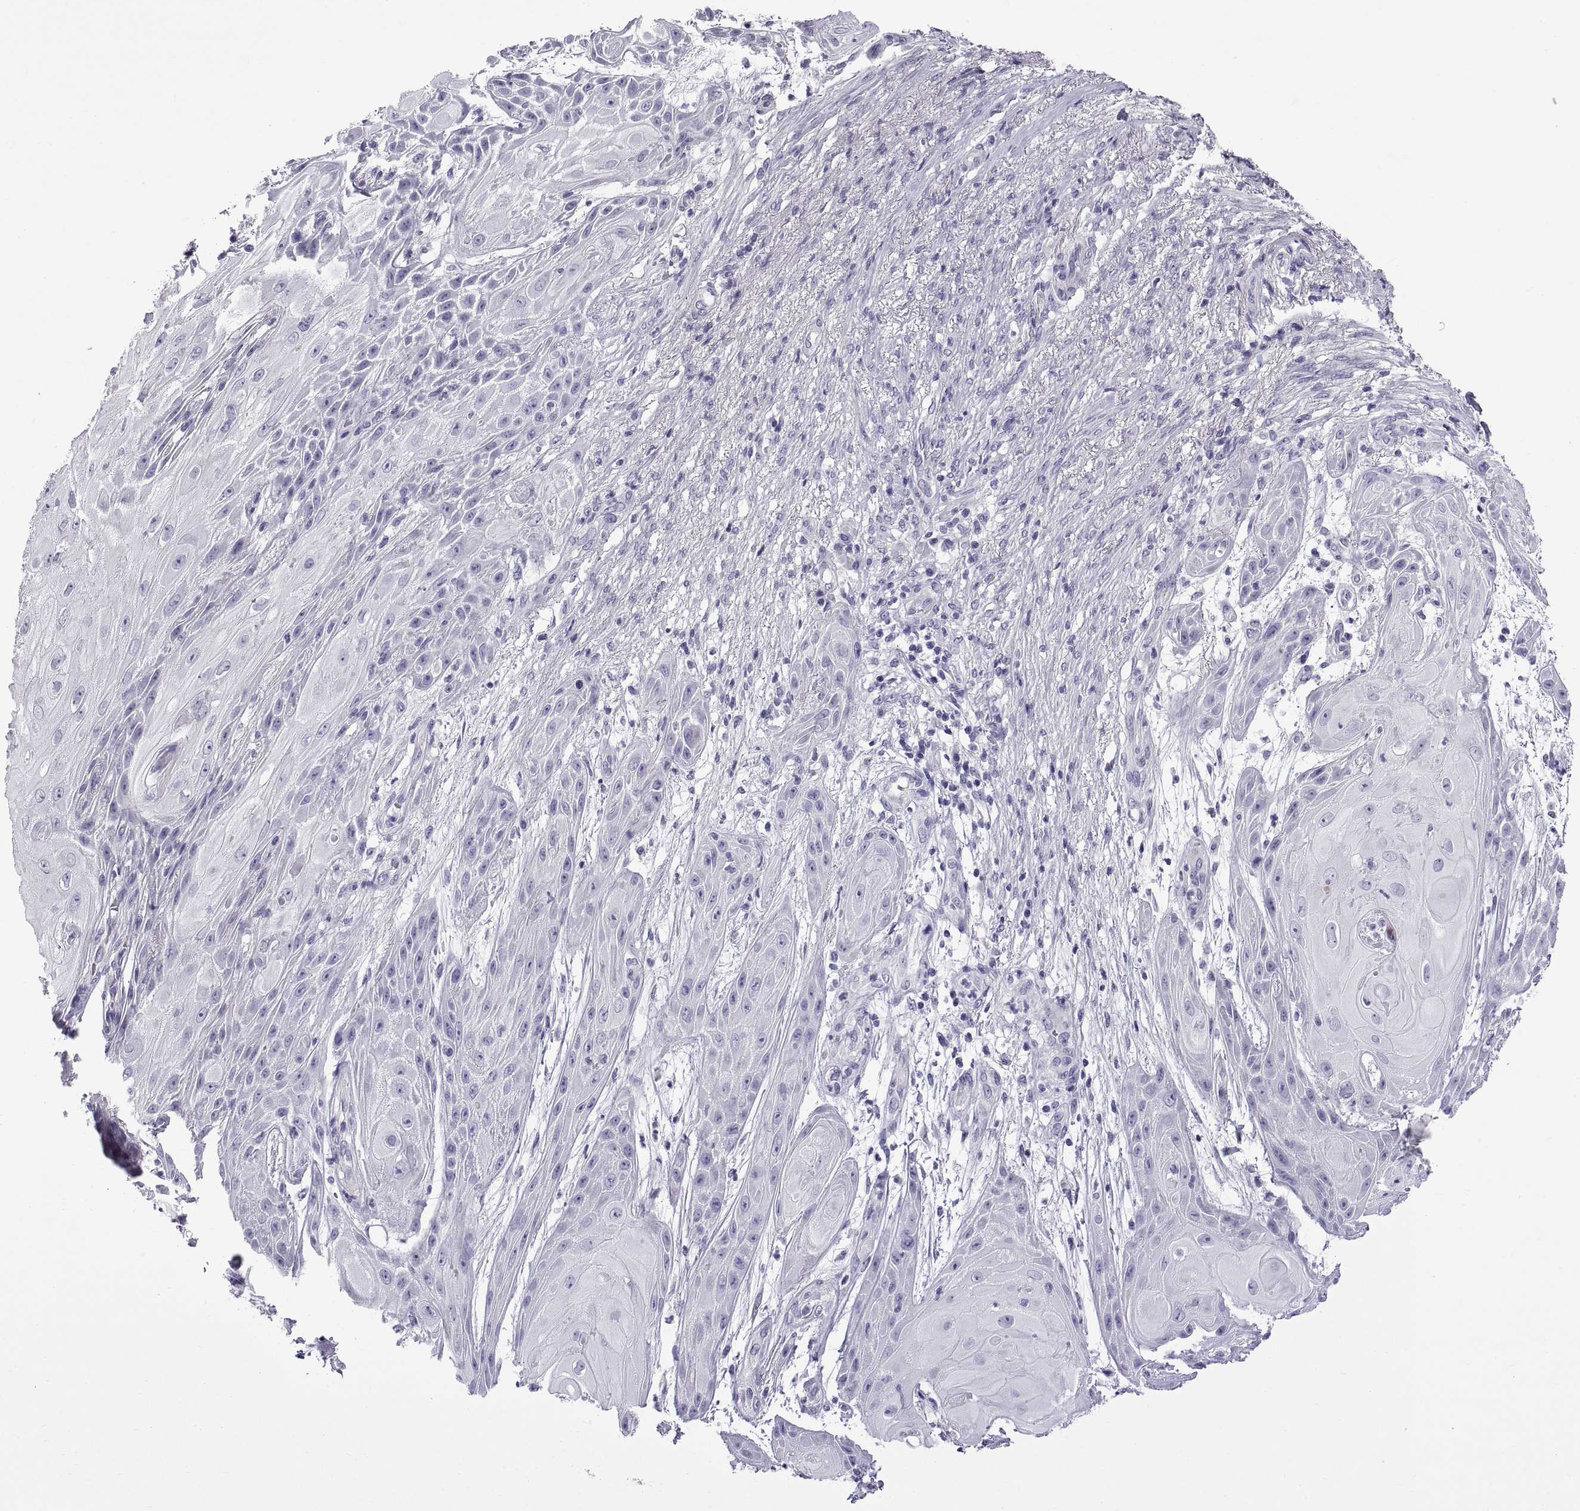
{"staining": {"intensity": "negative", "quantity": "none", "location": "none"}, "tissue": "skin cancer", "cell_type": "Tumor cells", "image_type": "cancer", "snomed": [{"axis": "morphology", "description": "Squamous cell carcinoma, NOS"}, {"axis": "topography", "description": "Skin"}], "caption": "This is an IHC image of skin cancer. There is no staining in tumor cells.", "gene": "SPDYE1", "patient": {"sex": "male", "age": 62}}